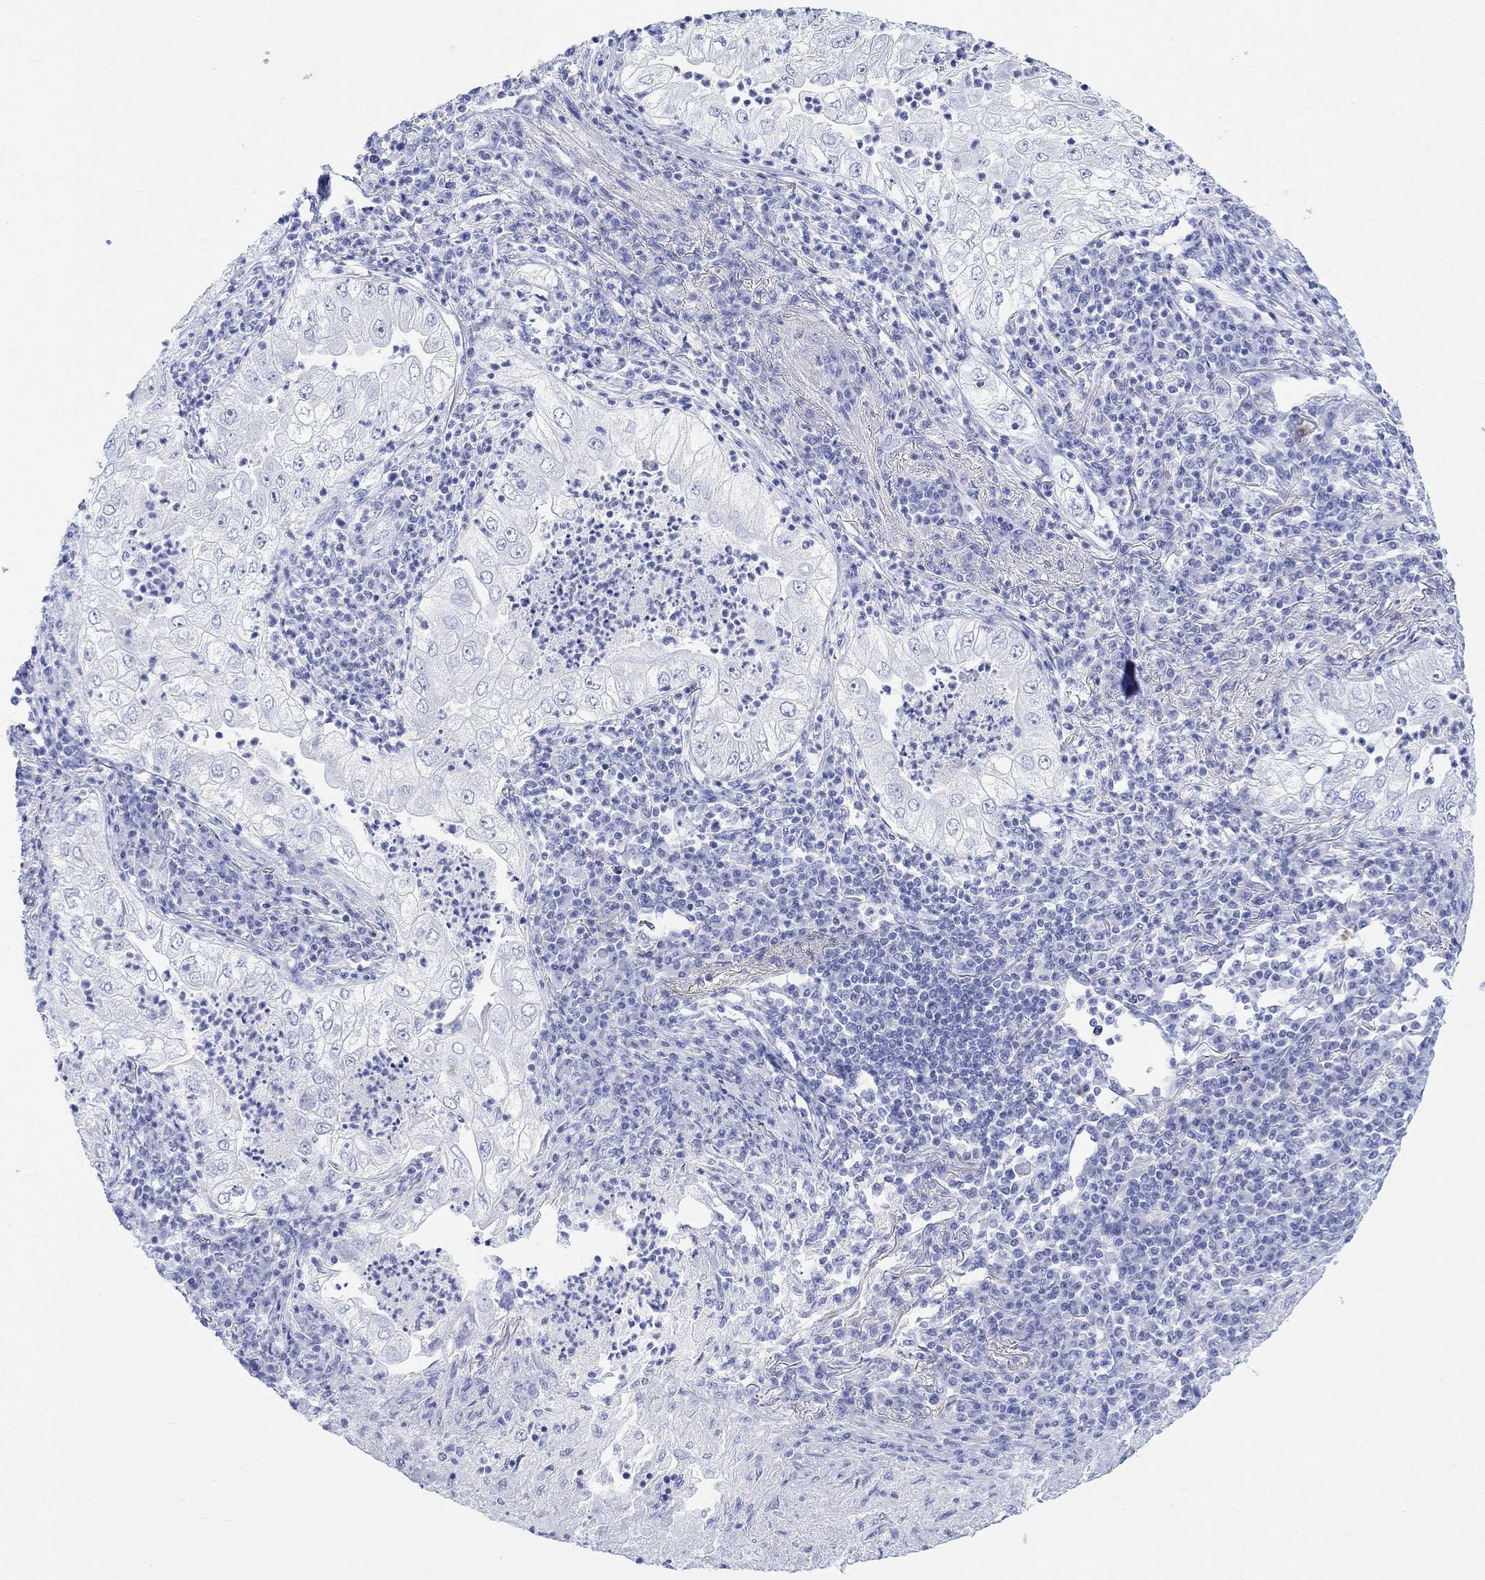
{"staining": {"intensity": "negative", "quantity": "none", "location": "none"}, "tissue": "lung cancer", "cell_type": "Tumor cells", "image_type": "cancer", "snomed": [{"axis": "morphology", "description": "Adenocarcinoma, NOS"}, {"axis": "topography", "description": "Lung"}], "caption": "Immunohistochemical staining of human lung adenocarcinoma shows no significant staining in tumor cells. The staining was performed using DAB (3,3'-diaminobenzidine) to visualize the protein expression in brown, while the nuclei were stained in blue with hematoxylin (Magnification: 20x).", "gene": "CELF4", "patient": {"sex": "female", "age": 73}}